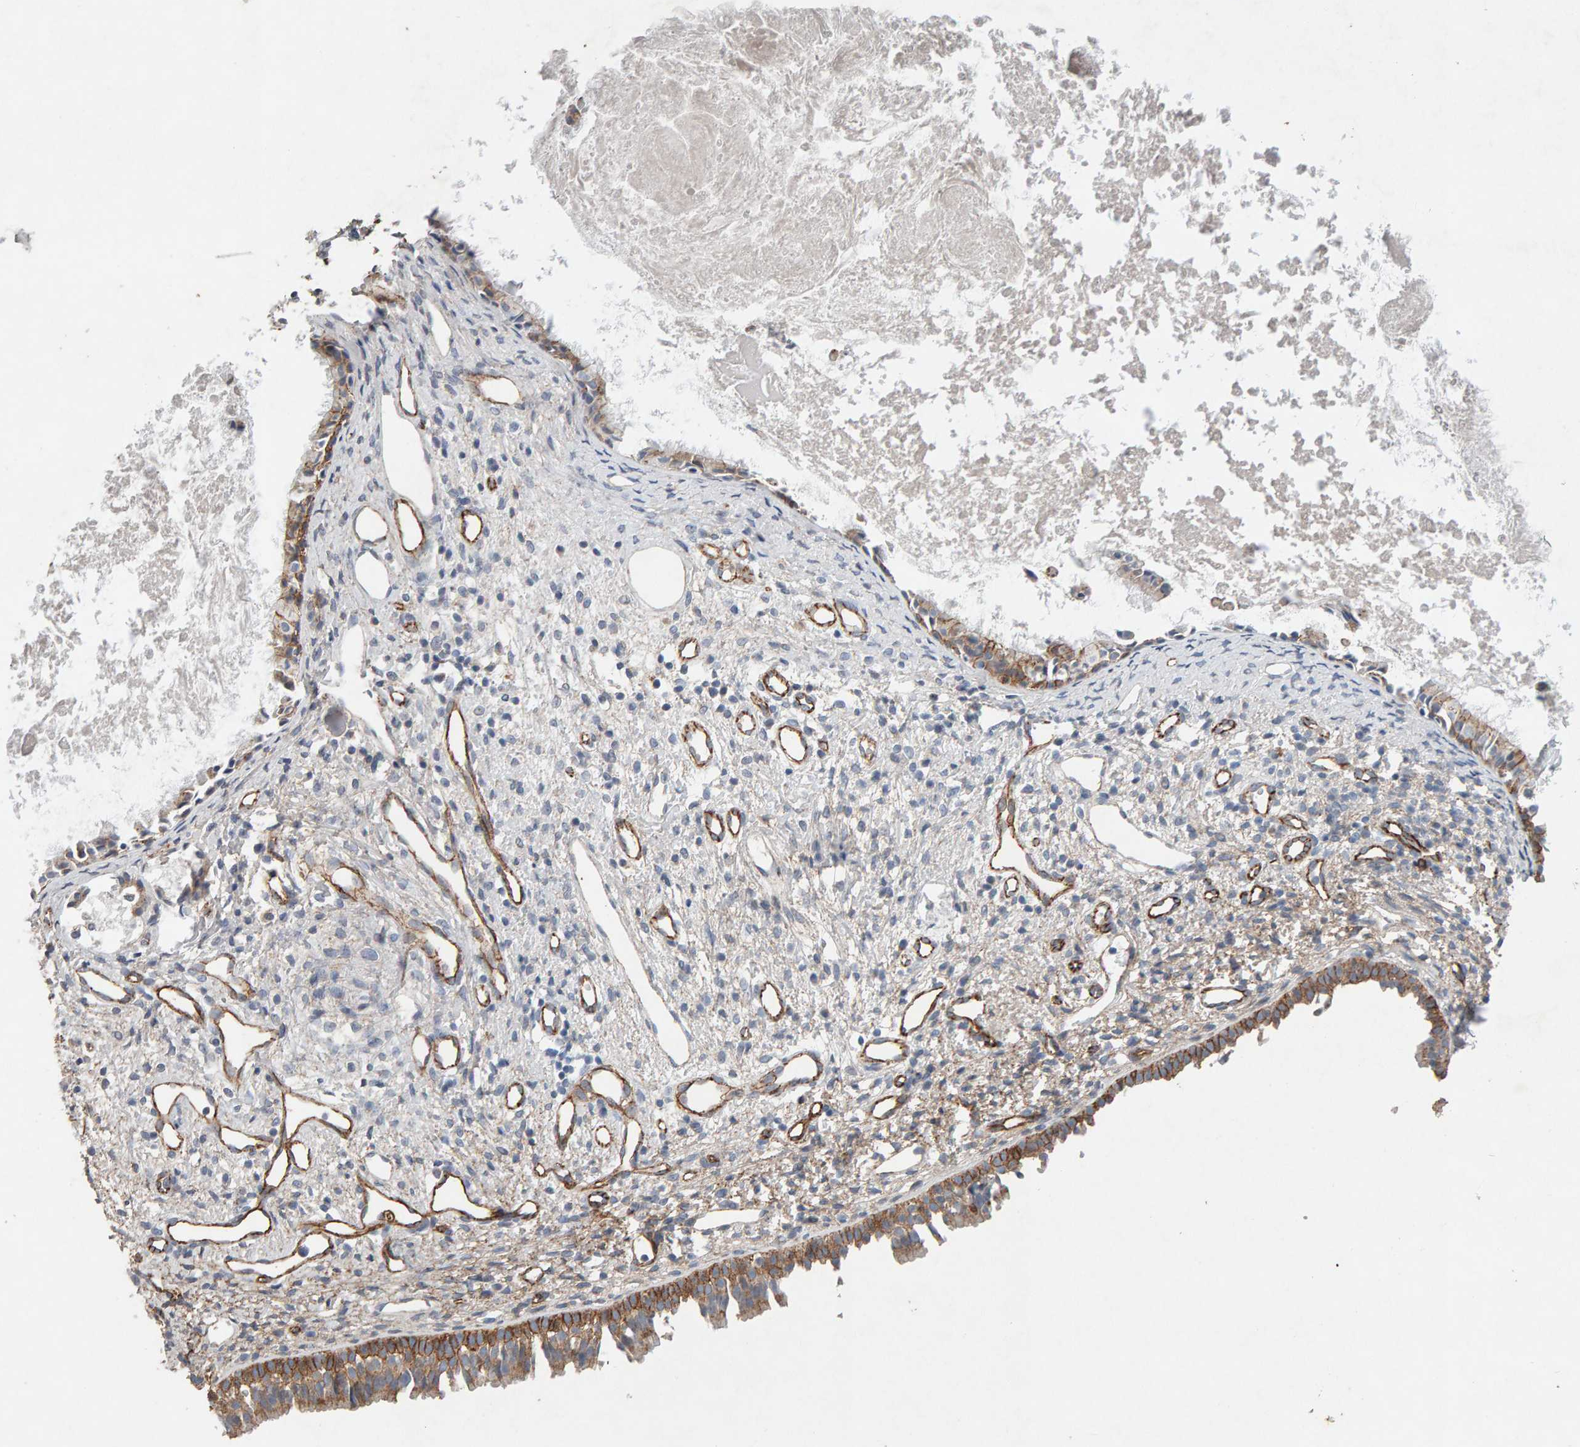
{"staining": {"intensity": "moderate", "quantity": "25%-75%", "location": "cytoplasmic/membranous"}, "tissue": "nasopharynx", "cell_type": "Respiratory epithelial cells", "image_type": "normal", "snomed": [{"axis": "morphology", "description": "Normal tissue, NOS"}, {"axis": "topography", "description": "Nasopharynx"}], "caption": "A histopathology image showing moderate cytoplasmic/membranous expression in approximately 25%-75% of respiratory epithelial cells in benign nasopharynx, as visualized by brown immunohistochemical staining.", "gene": "PTPRM", "patient": {"sex": "male", "age": 22}}